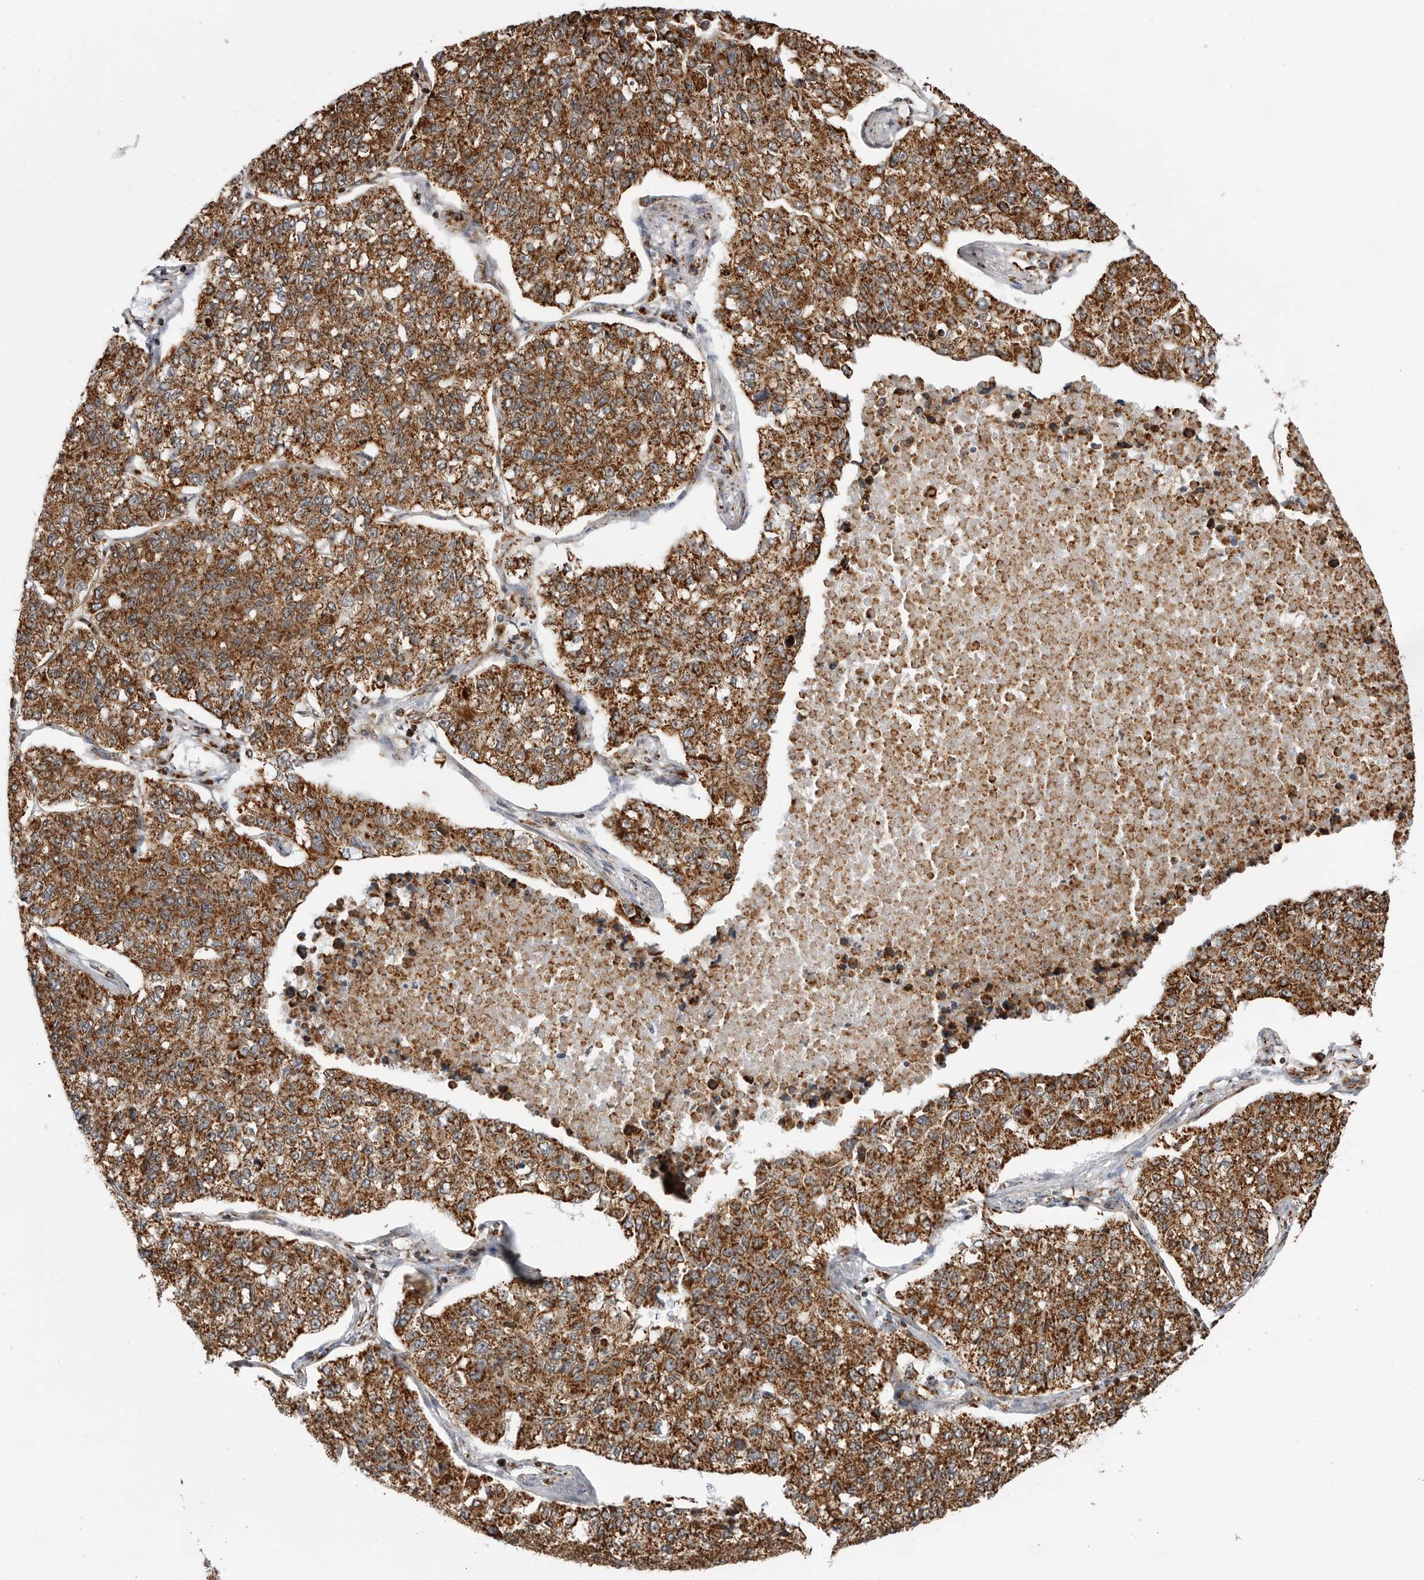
{"staining": {"intensity": "strong", "quantity": ">75%", "location": "cytoplasmic/membranous"}, "tissue": "lung cancer", "cell_type": "Tumor cells", "image_type": "cancer", "snomed": [{"axis": "morphology", "description": "Adenocarcinoma, NOS"}, {"axis": "topography", "description": "Lung"}], "caption": "This is an image of immunohistochemistry staining of lung cancer (adenocarcinoma), which shows strong staining in the cytoplasmic/membranous of tumor cells.", "gene": "COX5A", "patient": {"sex": "male", "age": 49}}